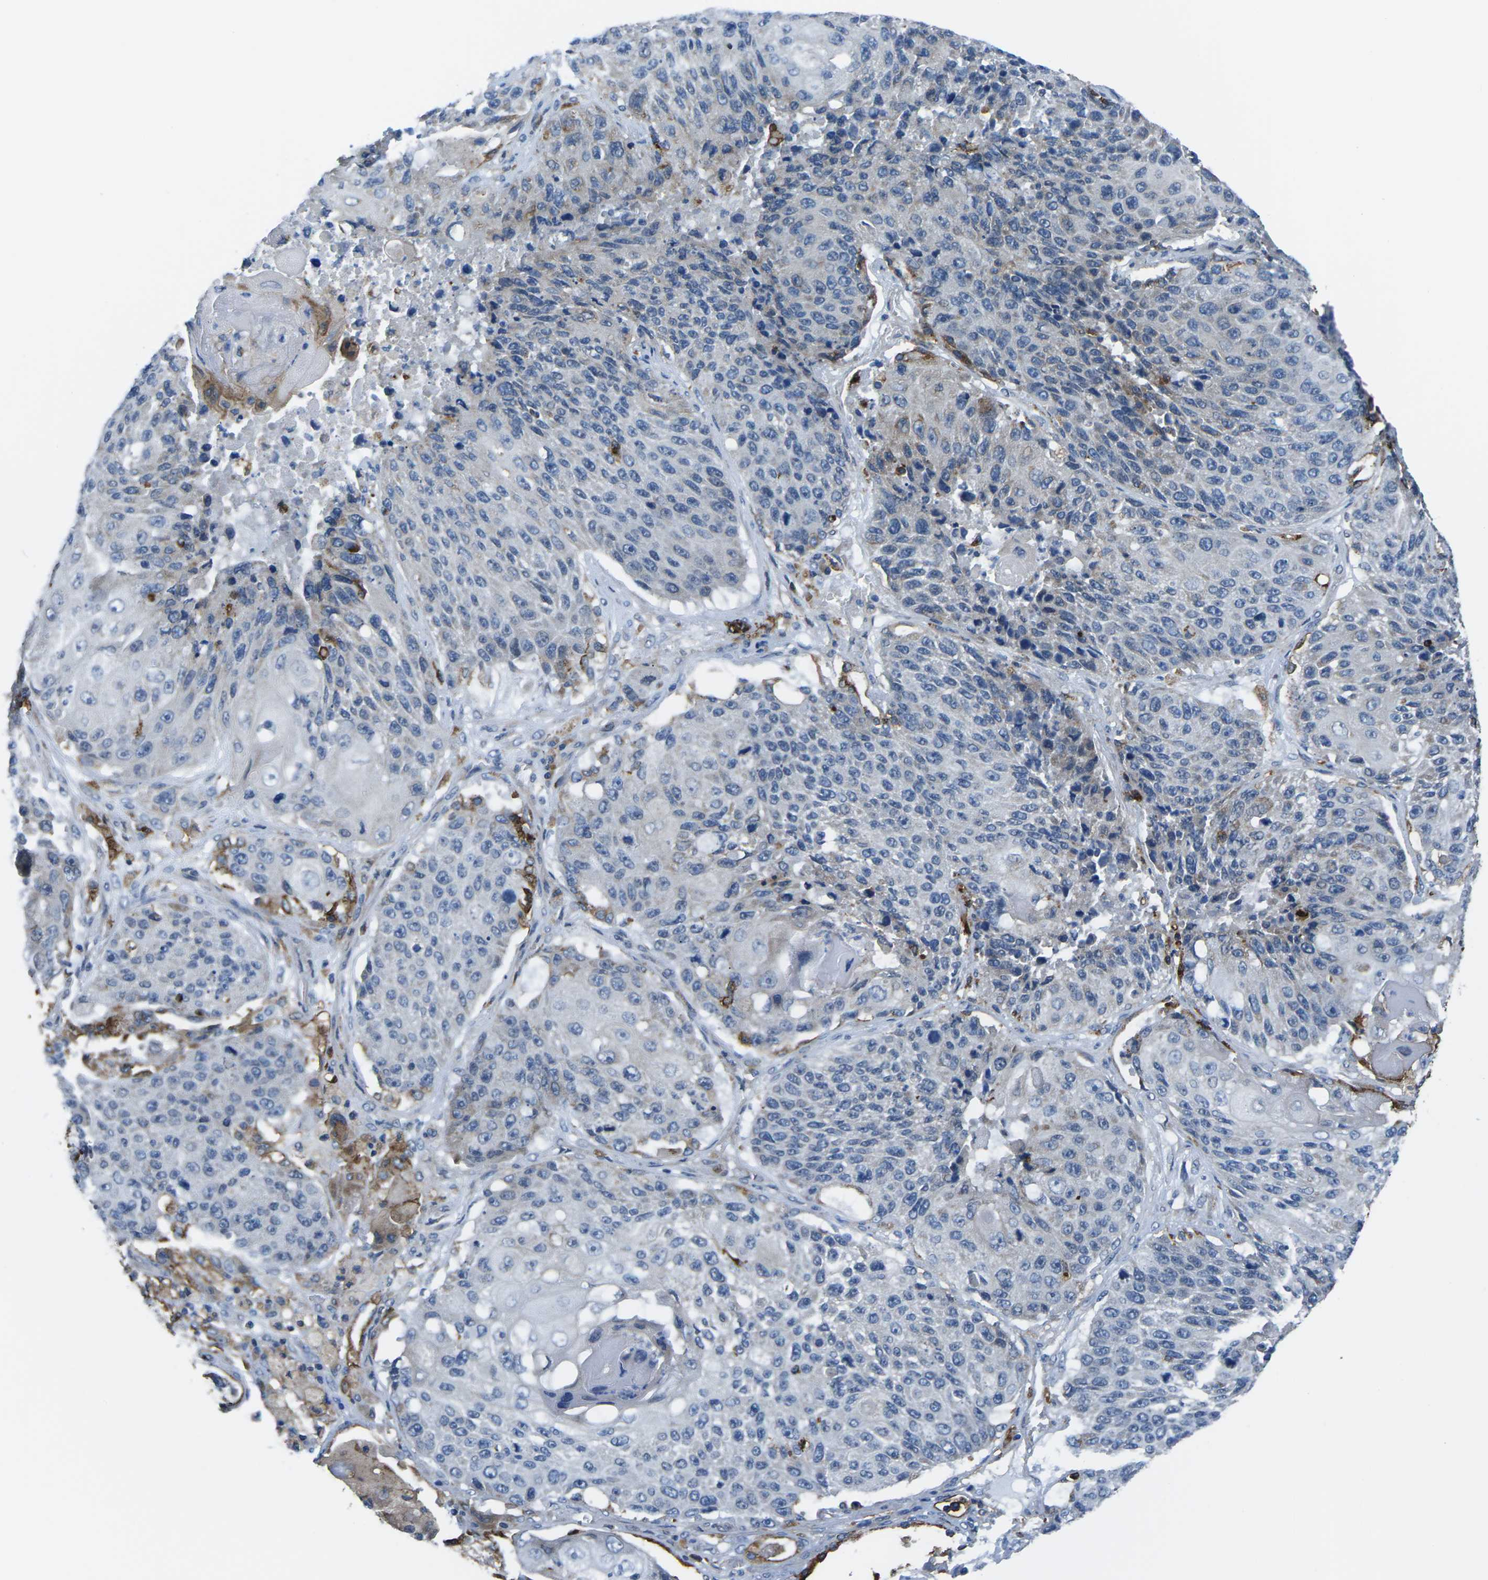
{"staining": {"intensity": "negative", "quantity": "none", "location": "none"}, "tissue": "lung cancer", "cell_type": "Tumor cells", "image_type": "cancer", "snomed": [{"axis": "morphology", "description": "Squamous cell carcinoma, NOS"}, {"axis": "topography", "description": "Lung"}], "caption": "Tumor cells show no significant expression in squamous cell carcinoma (lung).", "gene": "PTPN1", "patient": {"sex": "male", "age": 61}}